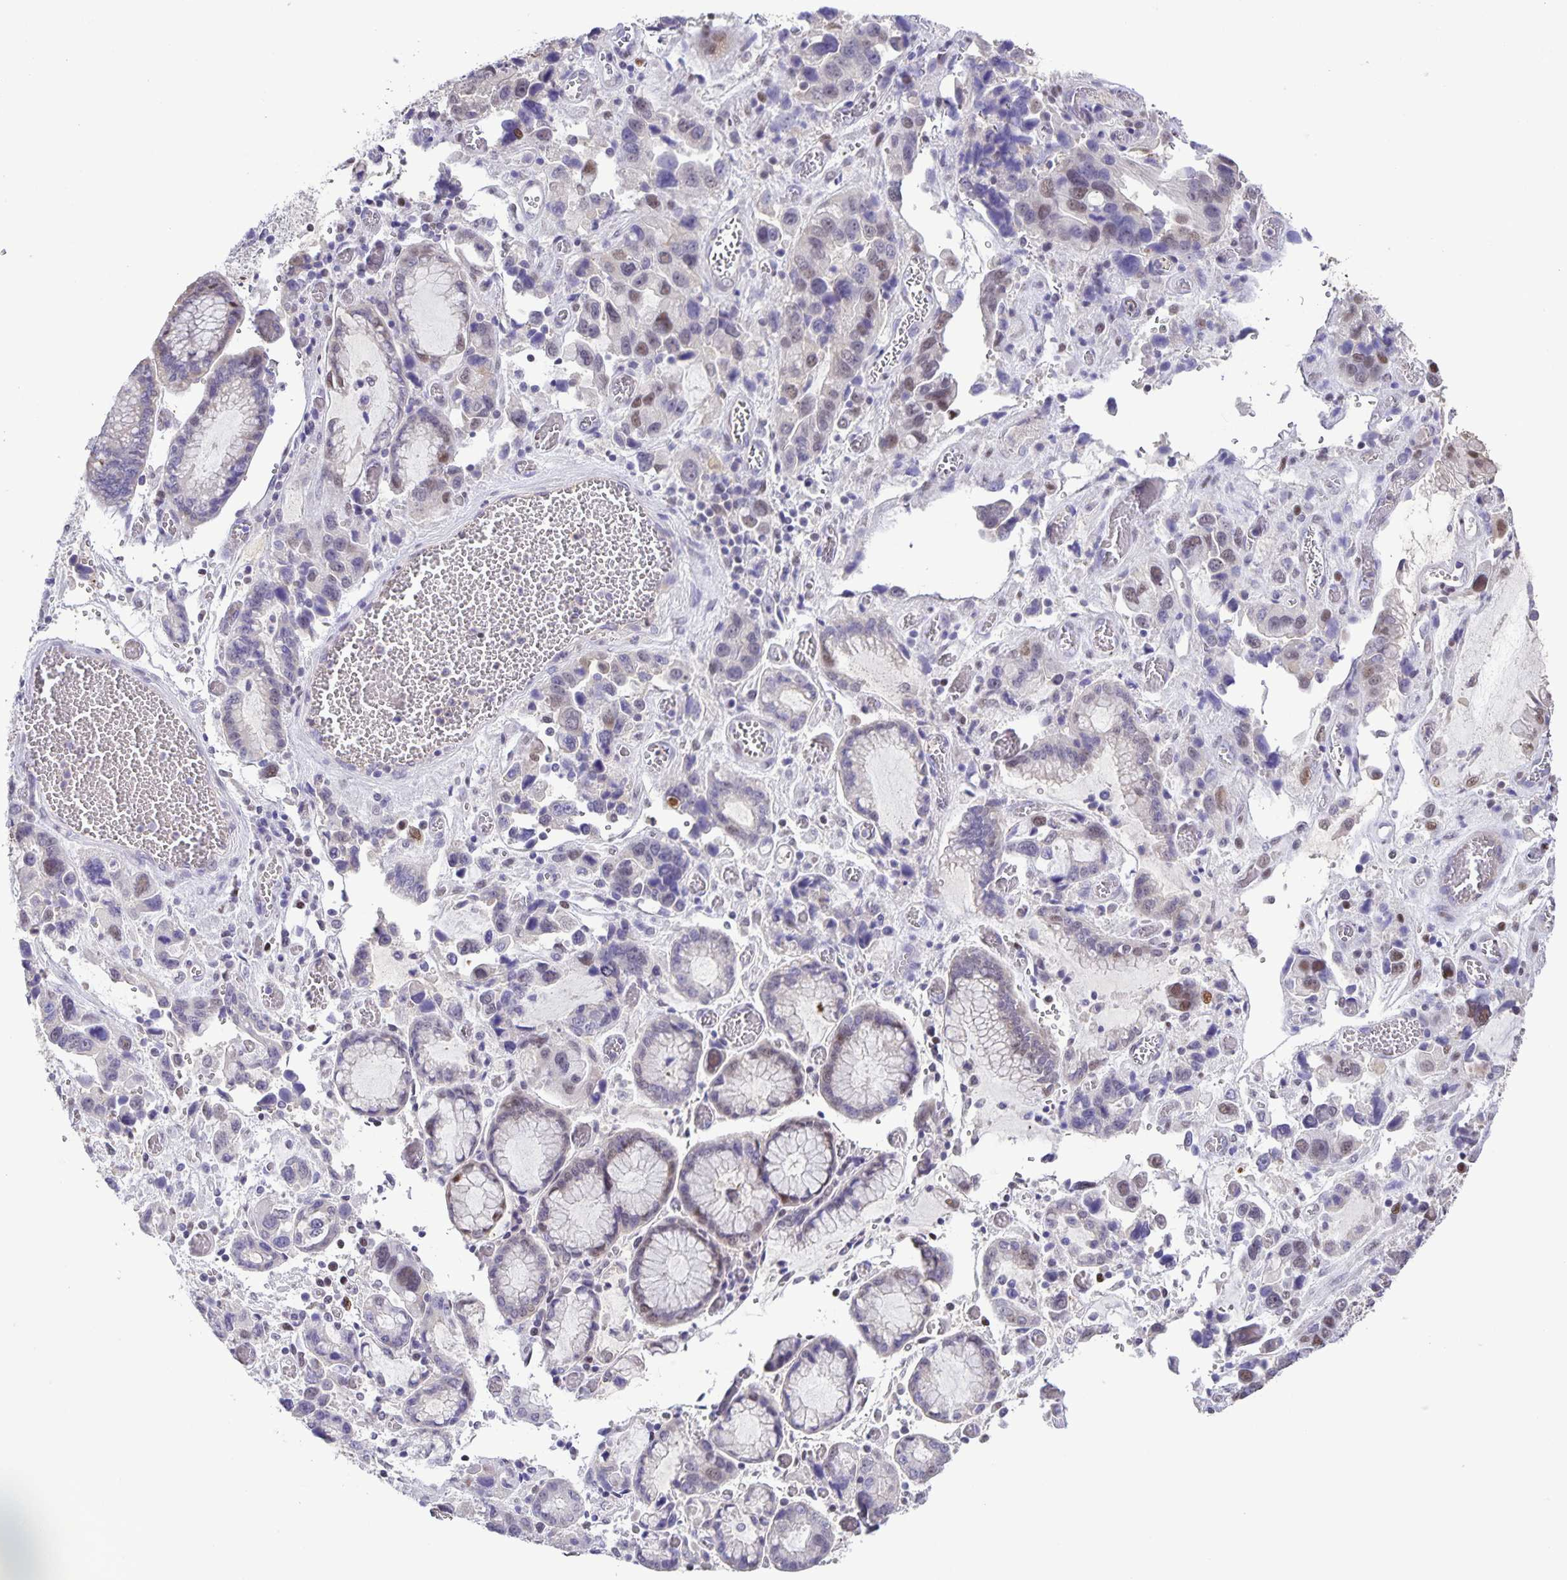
{"staining": {"intensity": "negative", "quantity": "none", "location": "none"}, "tissue": "stomach cancer", "cell_type": "Tumor cells", "image_type": "cancer", "snomed": [{"axis": "morphology", "description": "Adenocarcinoma, NOS"}, {"axis": "topography", "description": "Stomach, upper"}], "caption": "Stomach cancer was stained to show a protein in brown. There is no significant positivity in tumor cells. The staining was performed using DAB to visualize the protein expression in brown, while the nuclei were stained in blue with hematoxylin (Magnification: 20x).", "gene": "ONECUT2", "patient": {"sex": "female", "age": 81}}